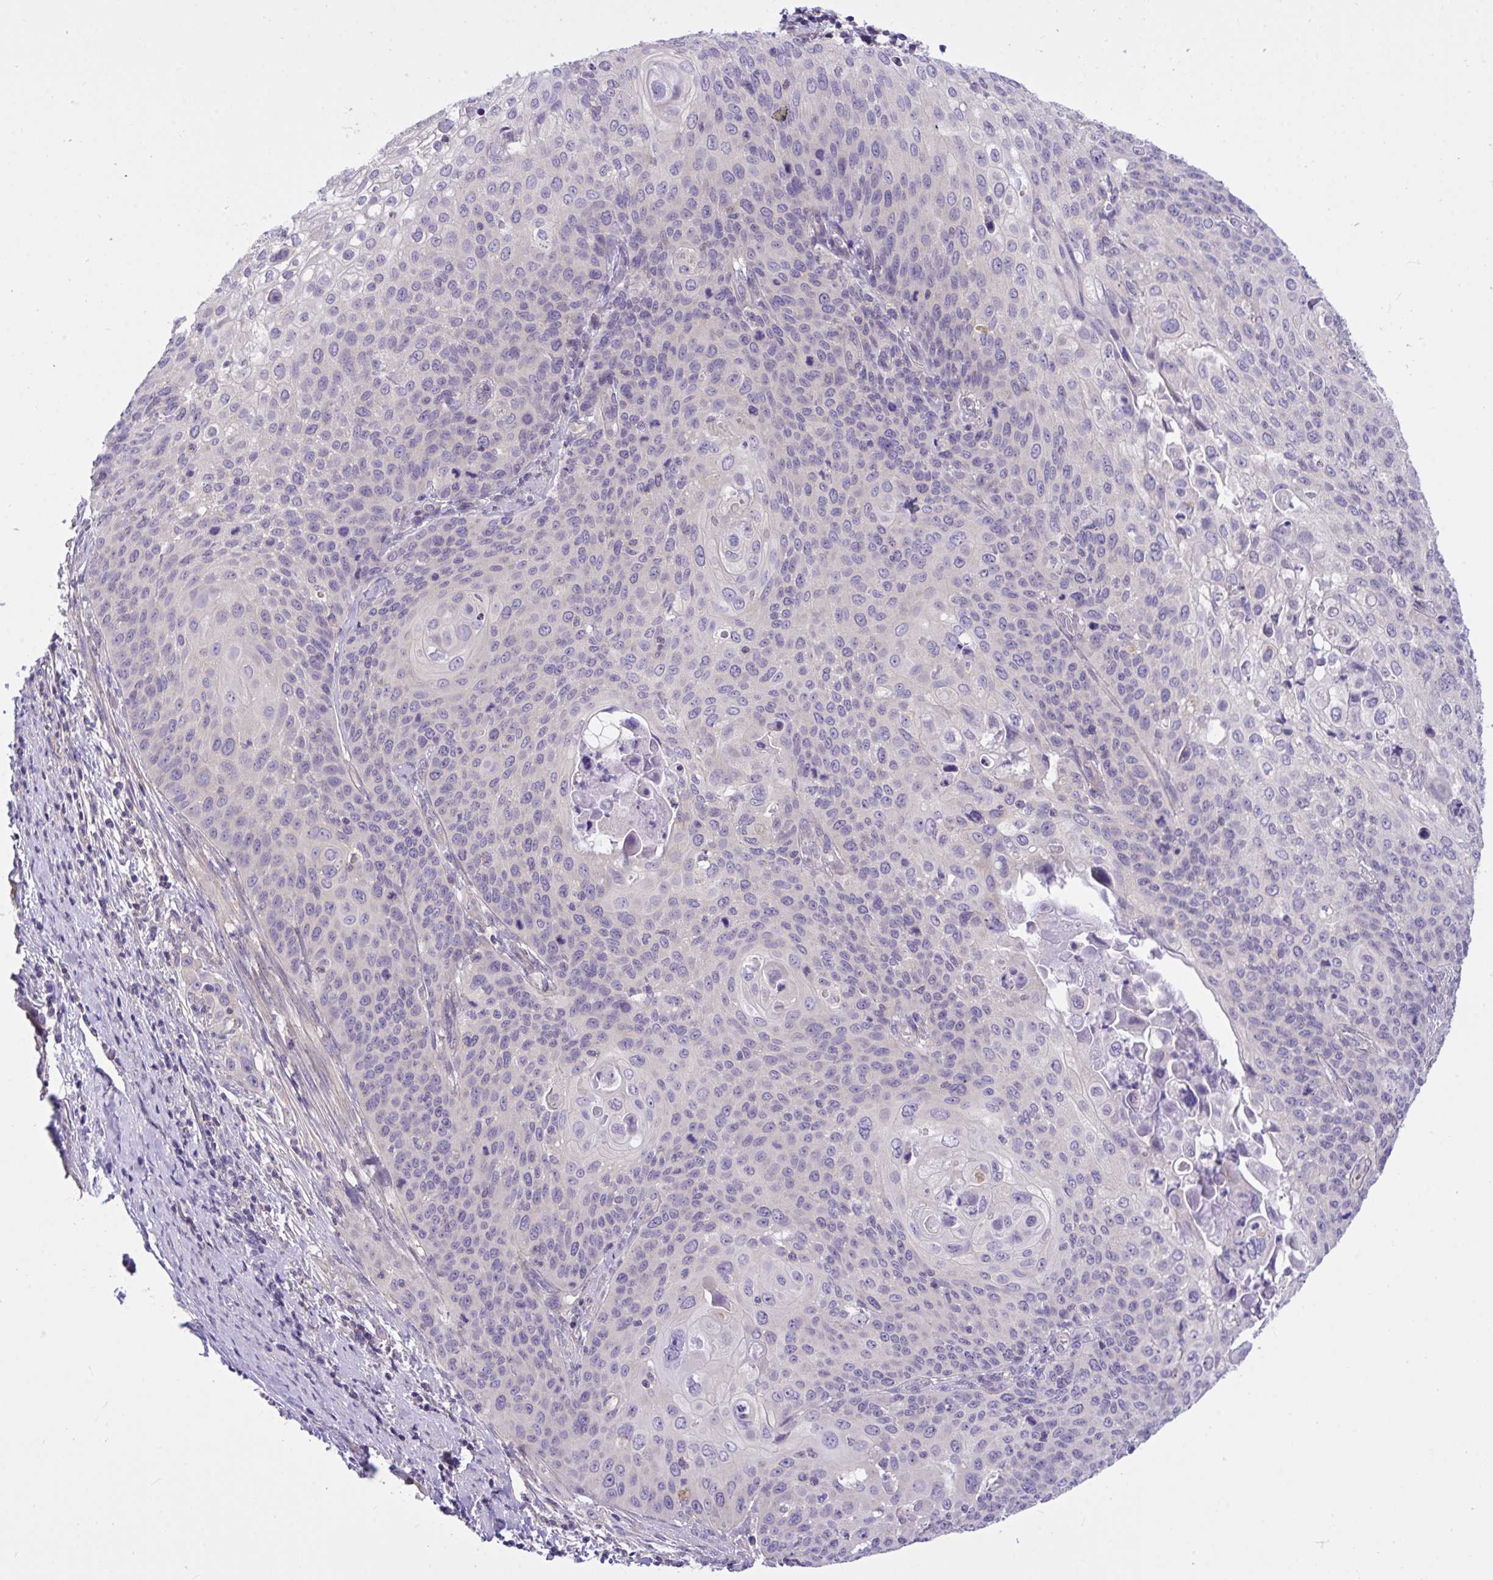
{"staining": {"intensity": "negative", "quantity": "none", "location": "none"}, "tissue": "cervical cancer", "cell_type": "Tumor cells", "image_type": "cancer", "snomed": [{"axis": "morphology", "description": "Squamous cell carcinoma, NOS"}, {"axis": "topography", "description": "Cervix"}], "caption": "DAB (3,3'-diaminobenzidine) immunohistochemical staining of human squamous cell carcinoma (cervical) shows no significant positivity in tumor cells.", "gene": "TLN2", "patient": {"sex": "female", "age": 65}}